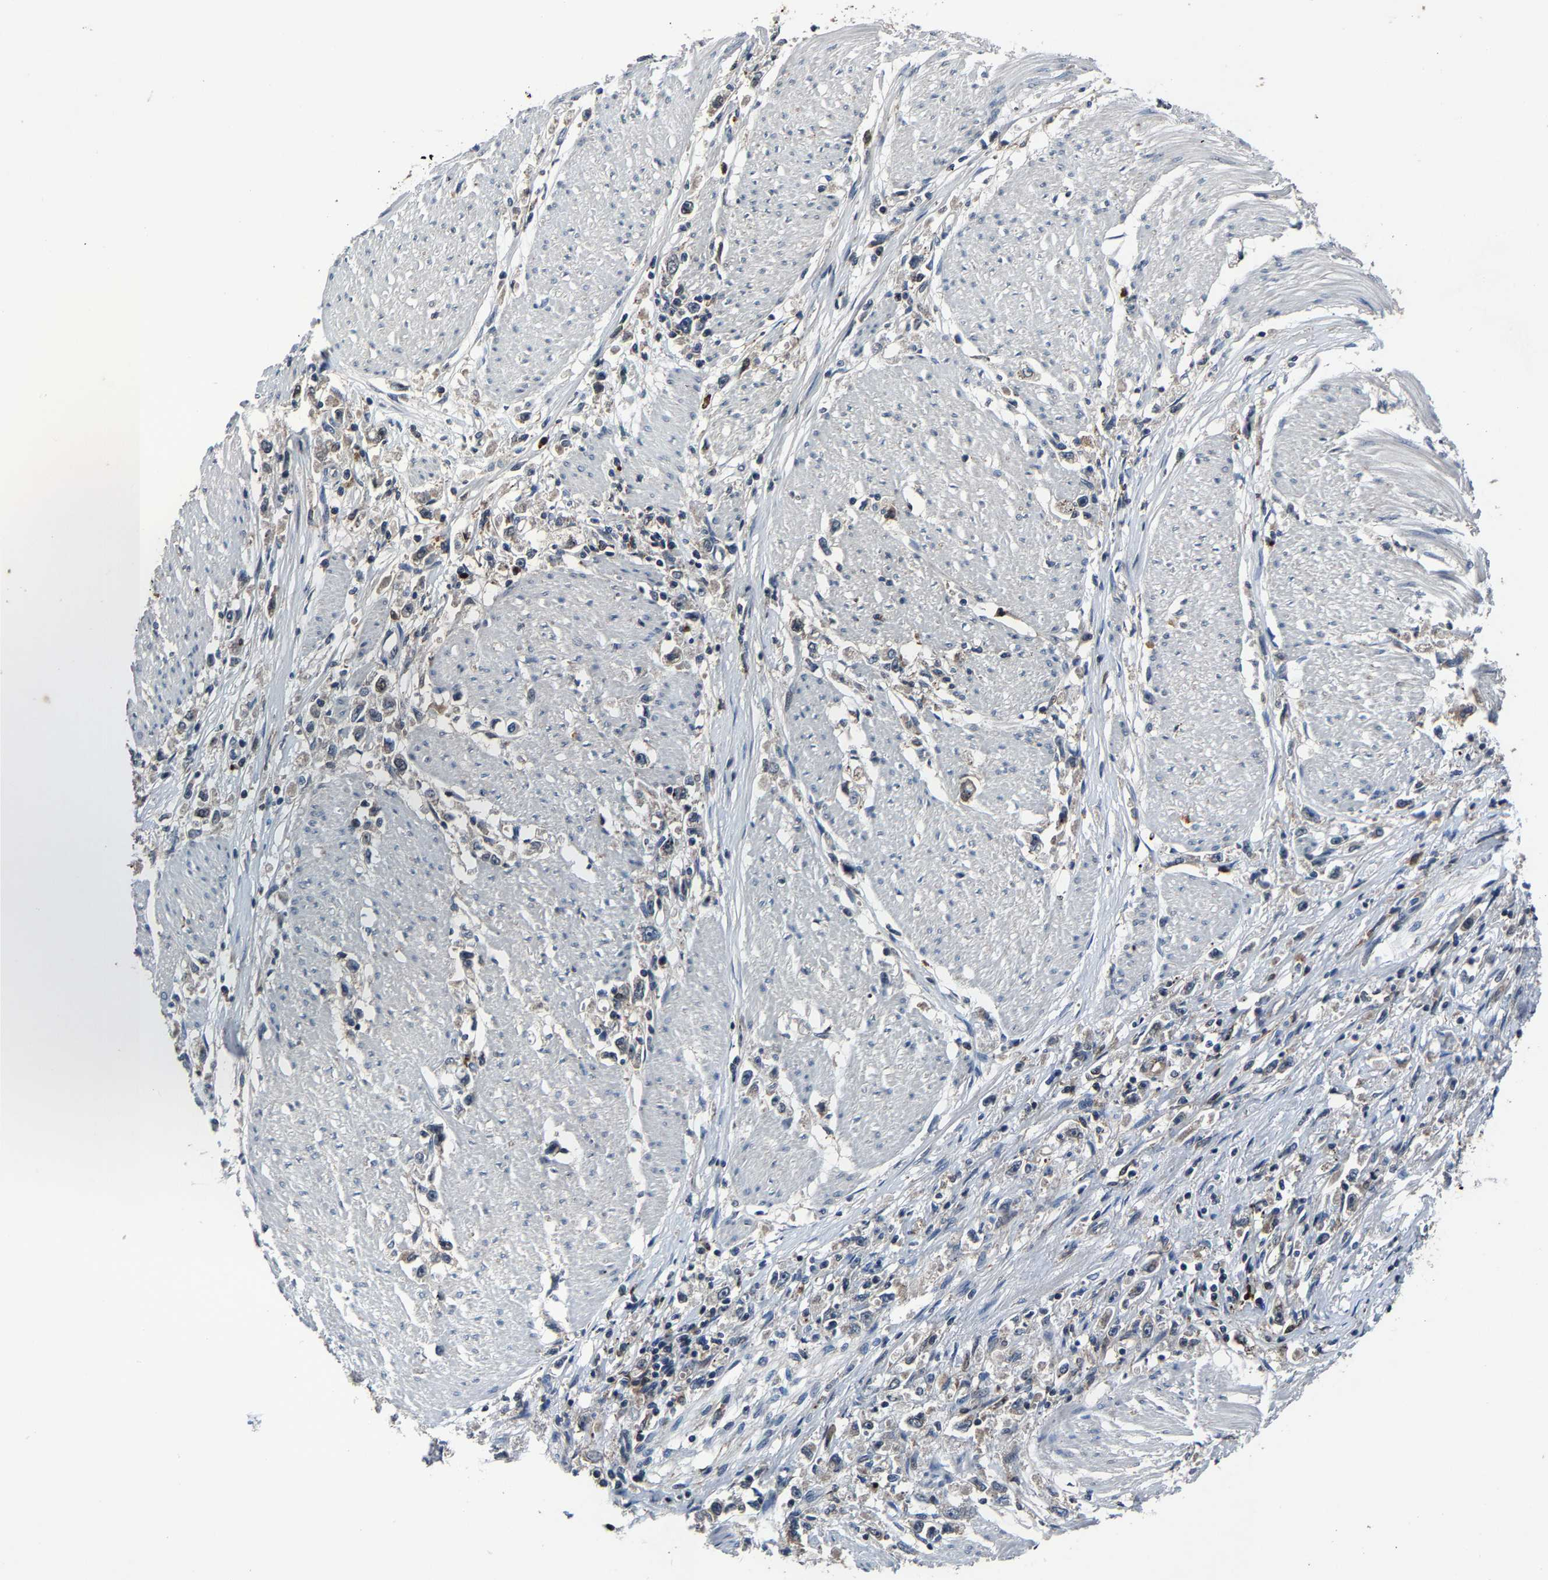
{"staining": {"intensity": "negative", "quantity": "none", "location": "none"}, "tissue": "stomach cancer", "cell_type": "Tumor cells", "image_type": "cancer", "snomed": [{"axis": "morphology", "description": "Adenocarcinoma, NOS"}, {"axis": "topography", "description": "Stomach"}], "caption": "High power microscopy histopathology image of an immunohistochemistry micrograph of adenocarcinoma (stomach), revealing no significant positivity in tumor cells.", "gene": "PCNX2", "patient": {"sex": "female", "age": 59}}